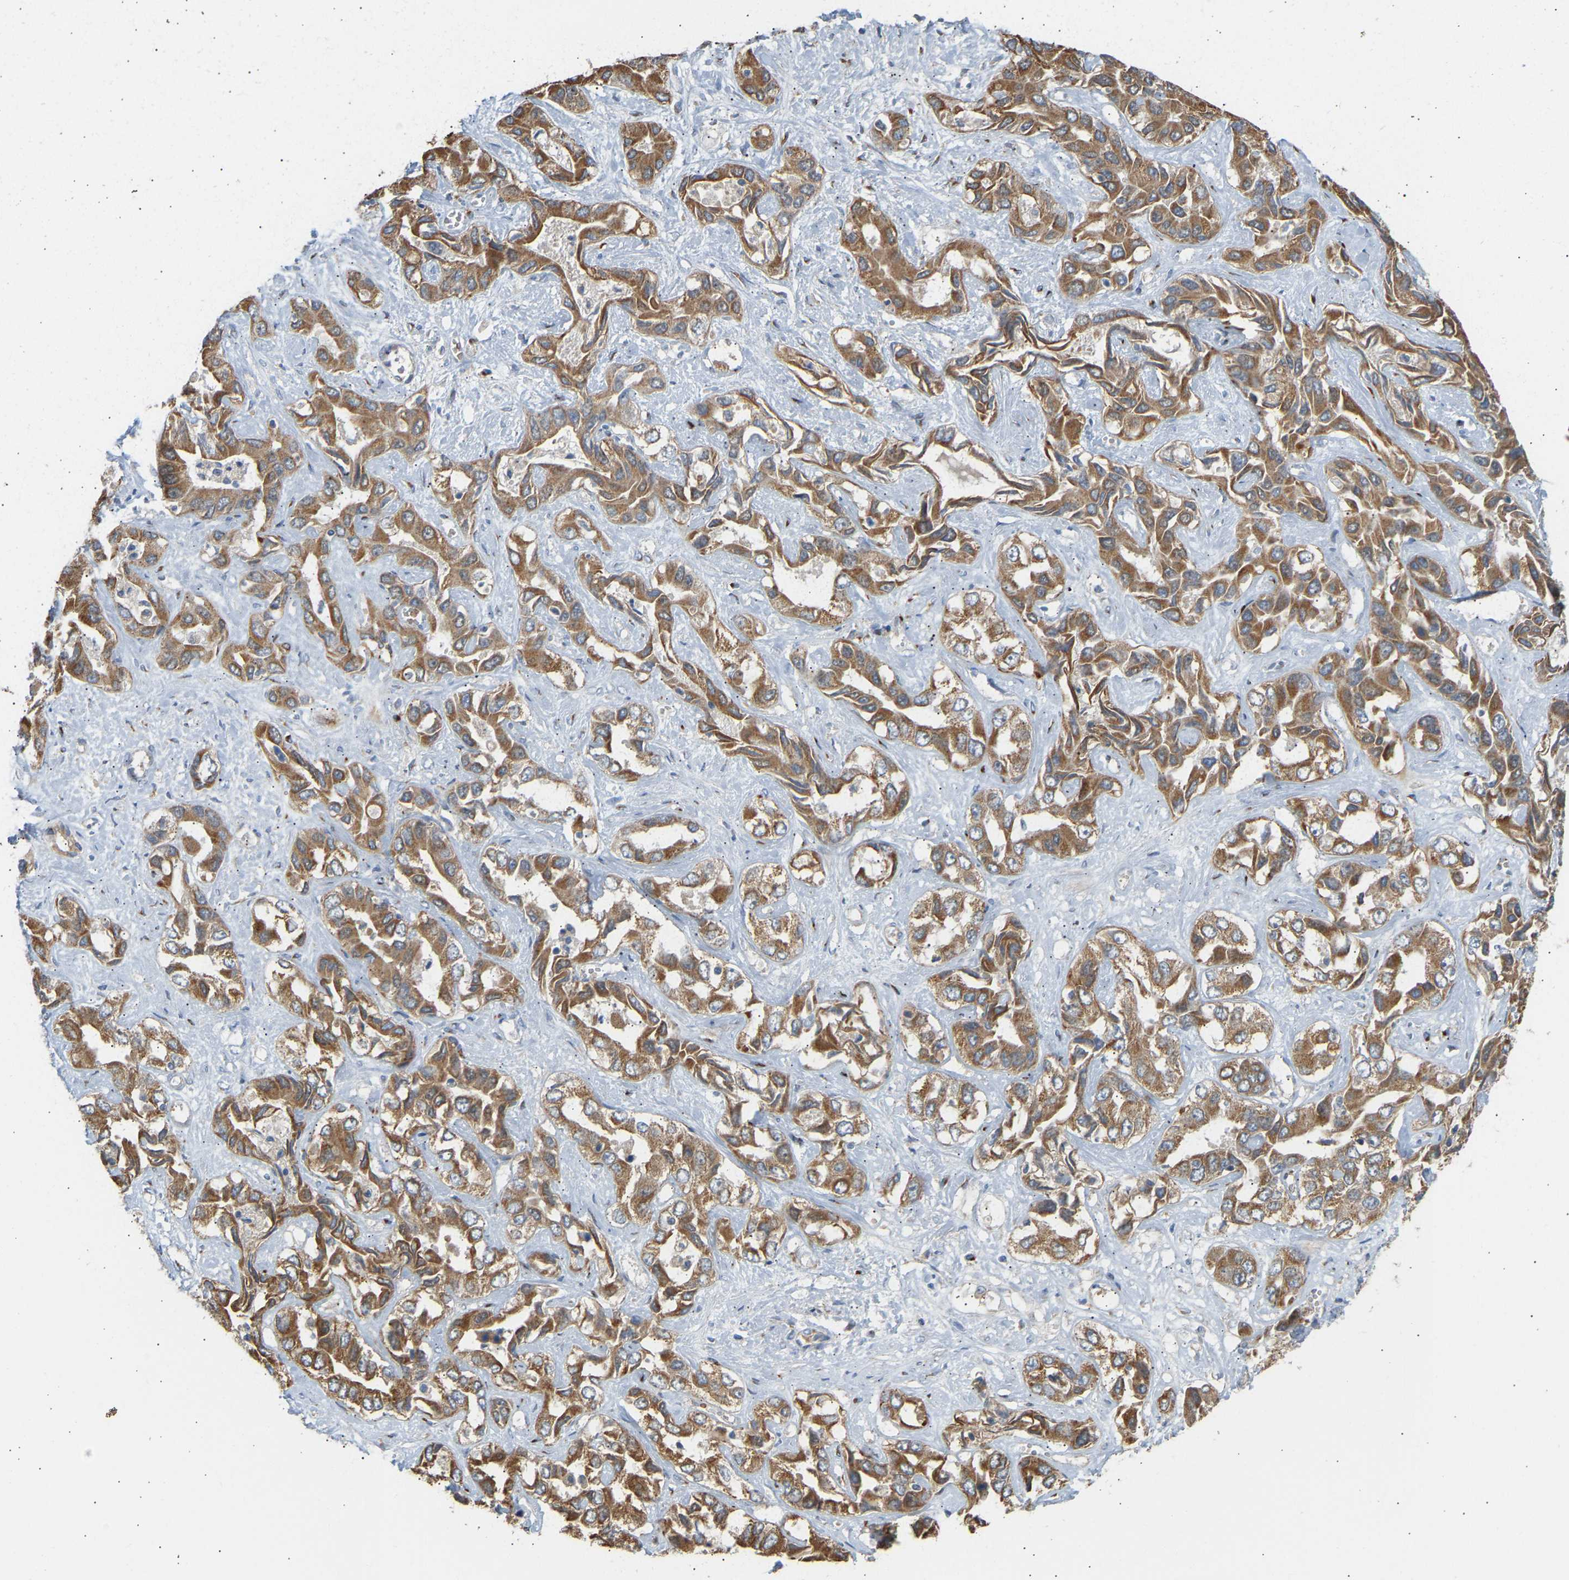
{"staining": {"intensity": "moderate", "quantity": ">75%", "location": "cytoplasmic/membranous"}, "tissue": "liver cancer", "cell_type": "Tumor cells", "image_type": "cancer", "snomed": [{"axis": "morphology", "description": "Cholangiocarcinoma"}, {"axis": "topography", "description": "Liver"}], "caption": "Human liver cancer (cholangiocarcinoma) stained with a protein marker demonstrates moderate staining in tumor cells.", "gene": "YIPF2", "patient": {"sex": "female", "age": 52}}